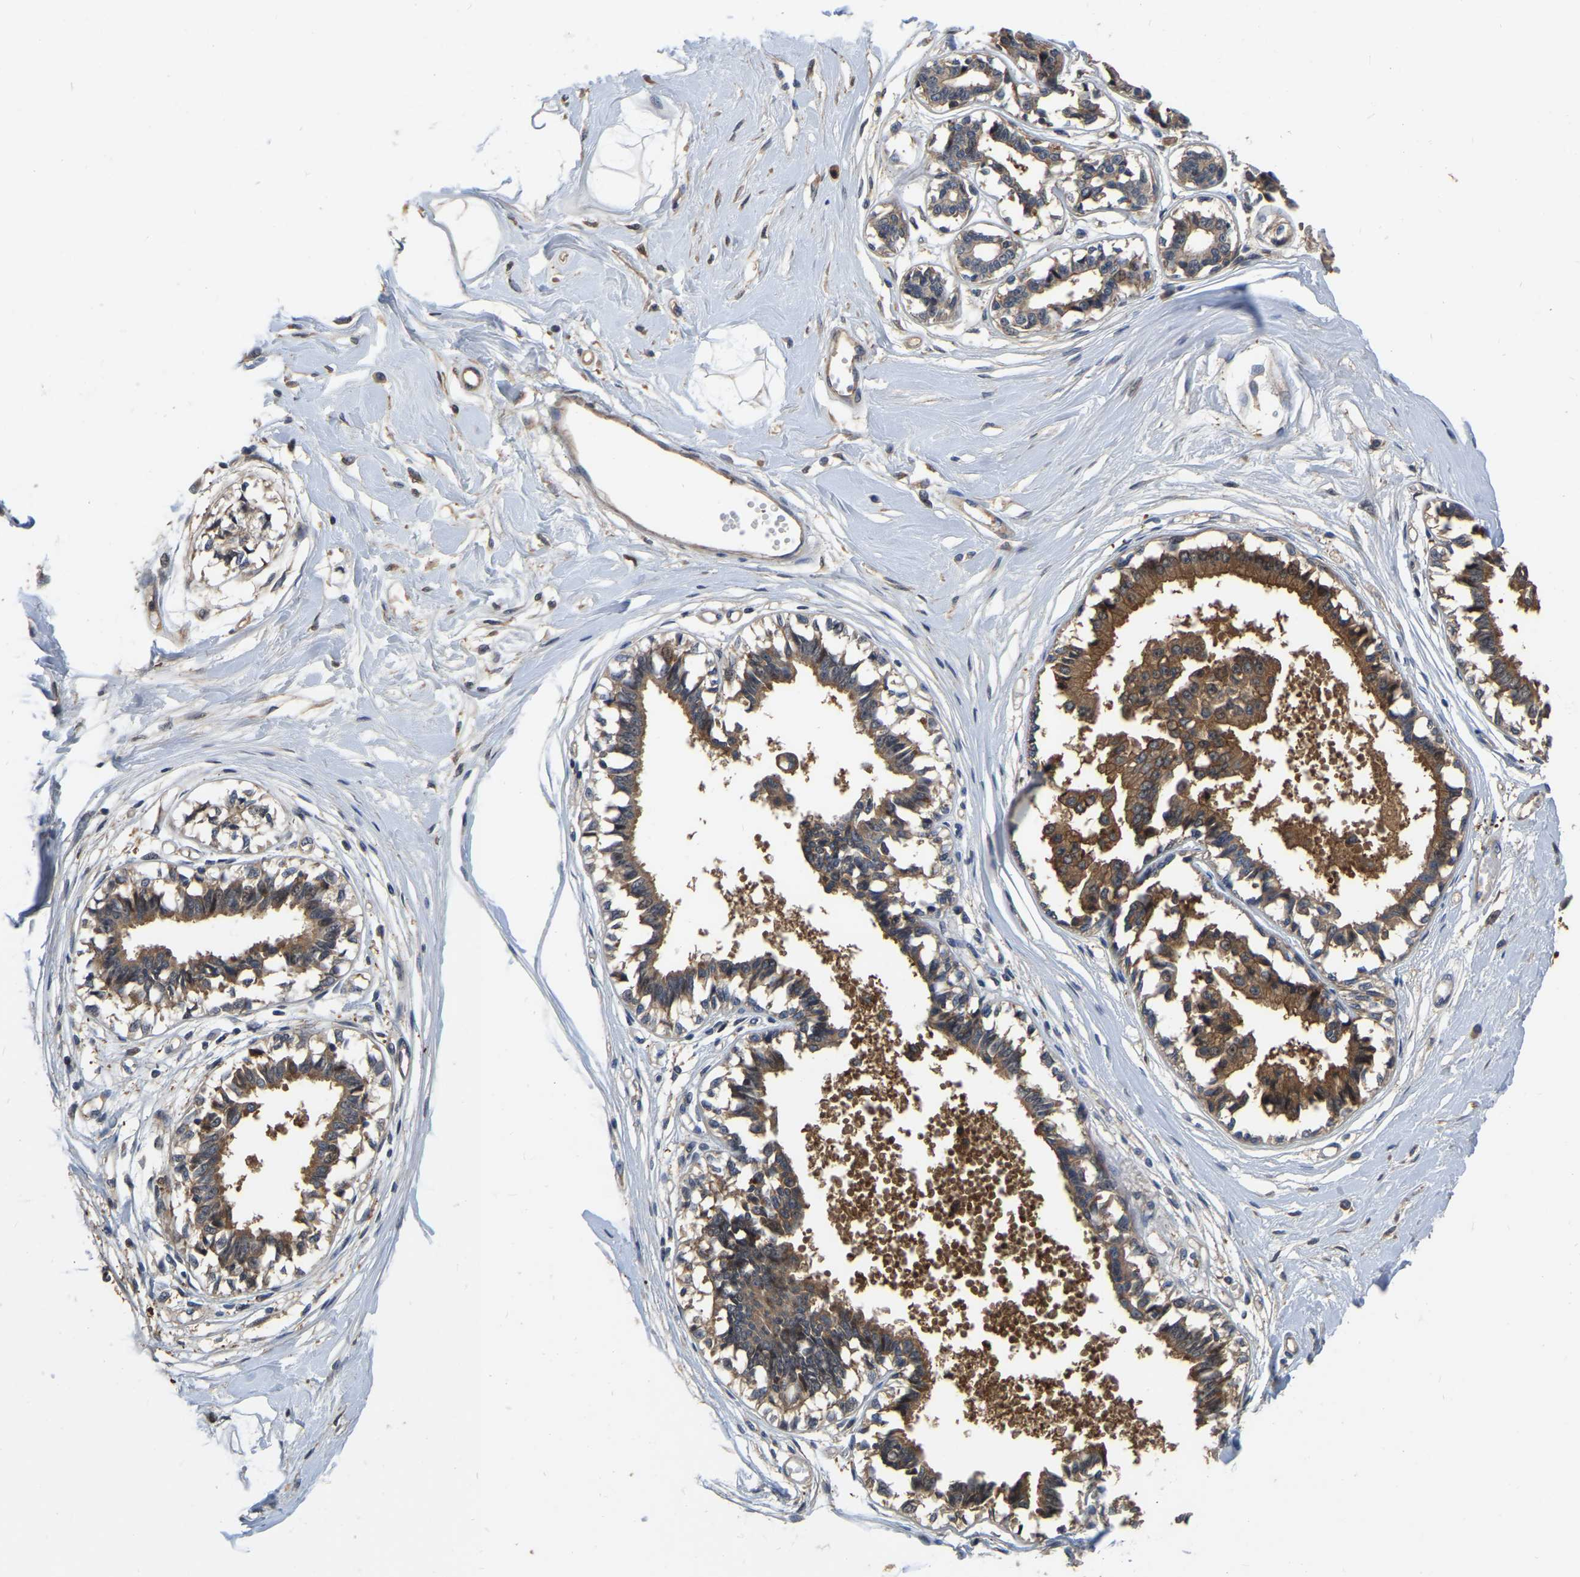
{"staining": {"intensity": "strong", "quantity": ">75%", "location": "cytoplasmic/membranous"}, "tissue": "breast", "cell_type": "Glandular cells", "image_type": "normal", "snomed": [{"axis": "morphology", "description": "Normal tissue, NOS"}, {"axis": "topography", "description": "Breast"}], "caption": "DAB (3,3'-diaminobenzidine) immunohistochemical staining of normal breast demonstrates strong cytoplasmic/membranous protein expression in approximately >75% of glandular cells. Nuclei are stained in blue.", "gene": "GARS1", "patient": {"sex": "female", "age": 45}}